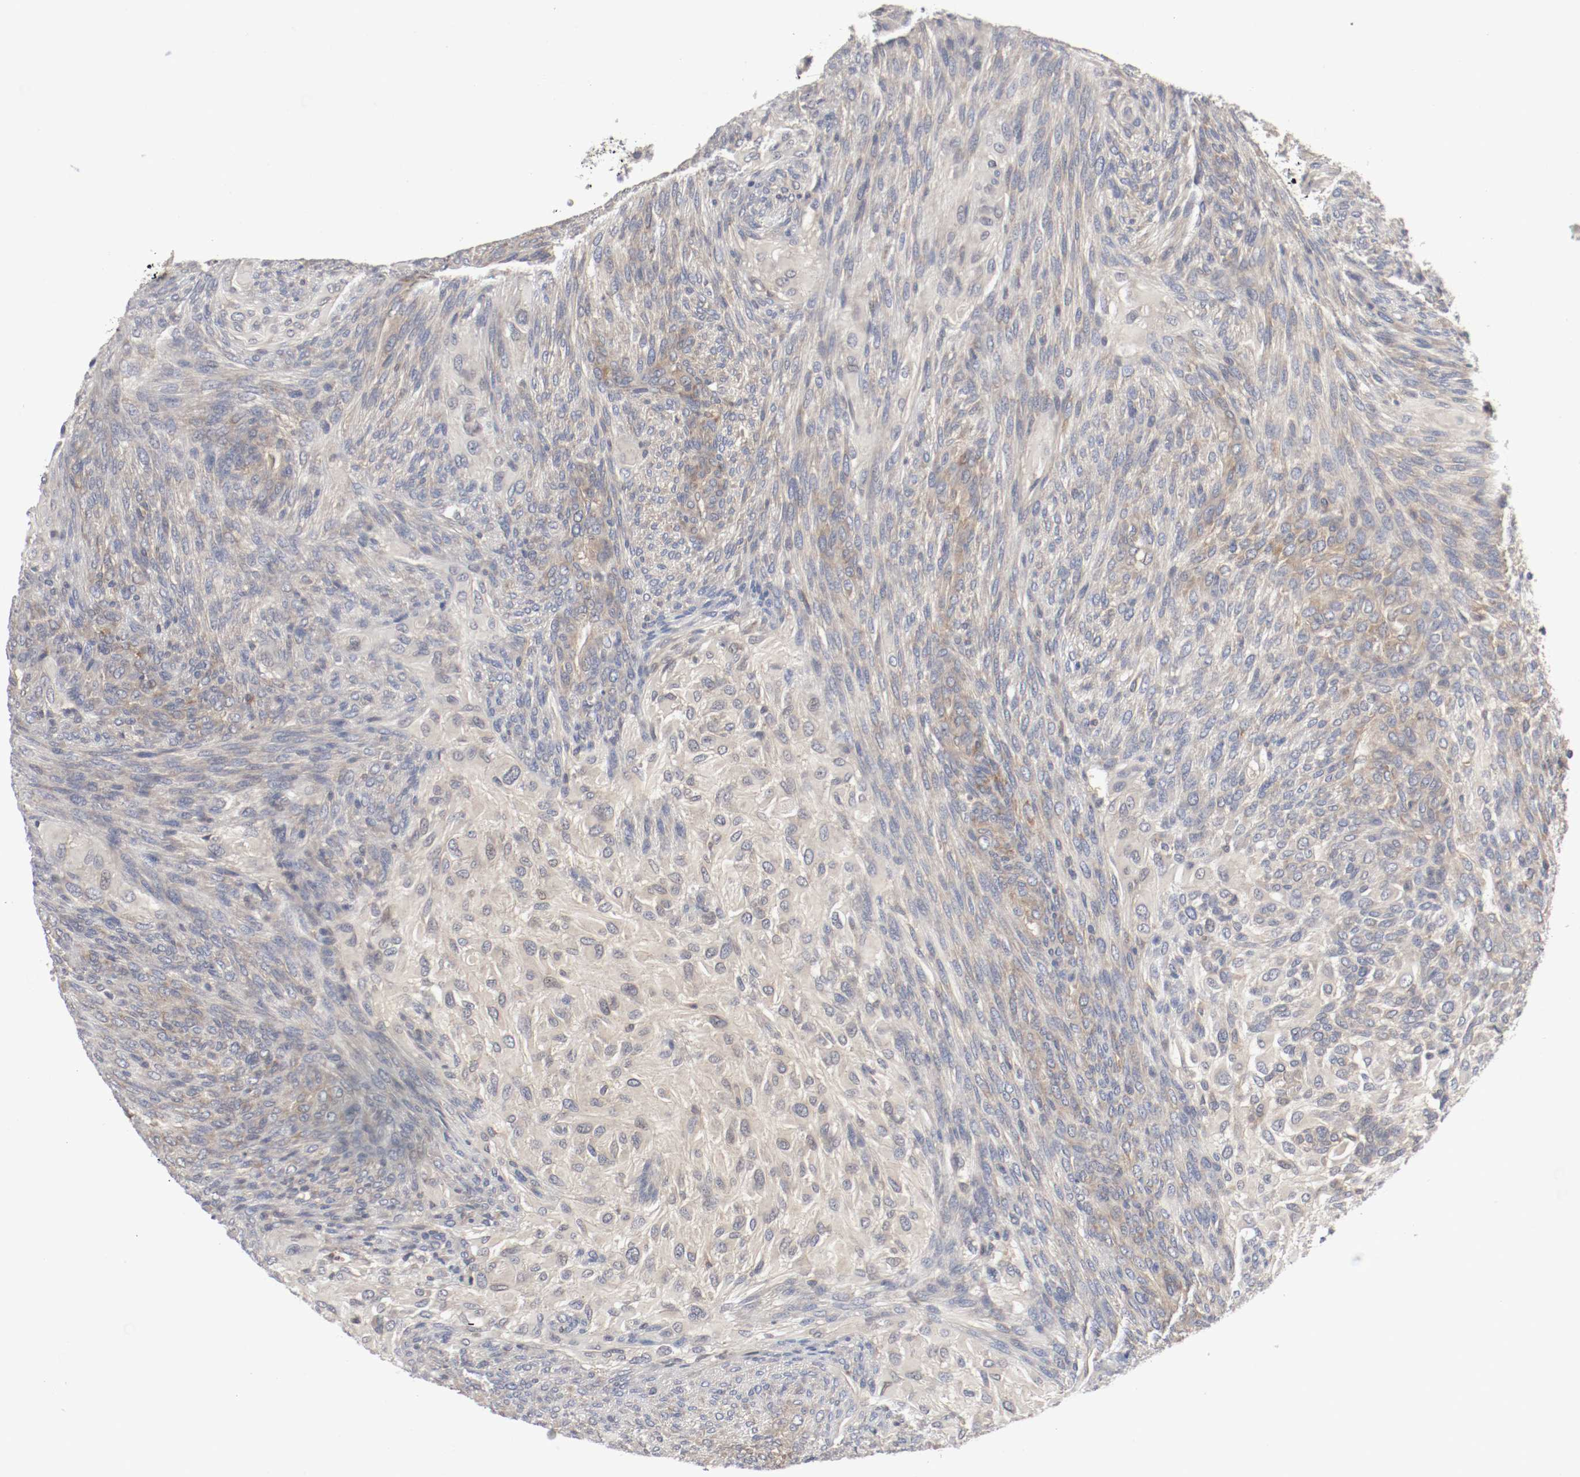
{"staining": {"intensity": "weak", "quantity": "25%-75%", "location": "cytoplasmic/membranous"}, "tissue": "glioma", "cell_type": "Tumor cells", "image_type": "cancer", "snomed": [{"axis": "morphology", "description": "Glioma, malignant, High grade"}, {"axis": "topography", "description": "Cerebral cortex"}], "caption": "The image demonstrates staining of malignant glioma (high-grade), revealing weak cytoplasmic/membranous protein staining (brown color) within tumor cells.", "gene": "REN", "patient": {"sex": "female", "age": 55}}